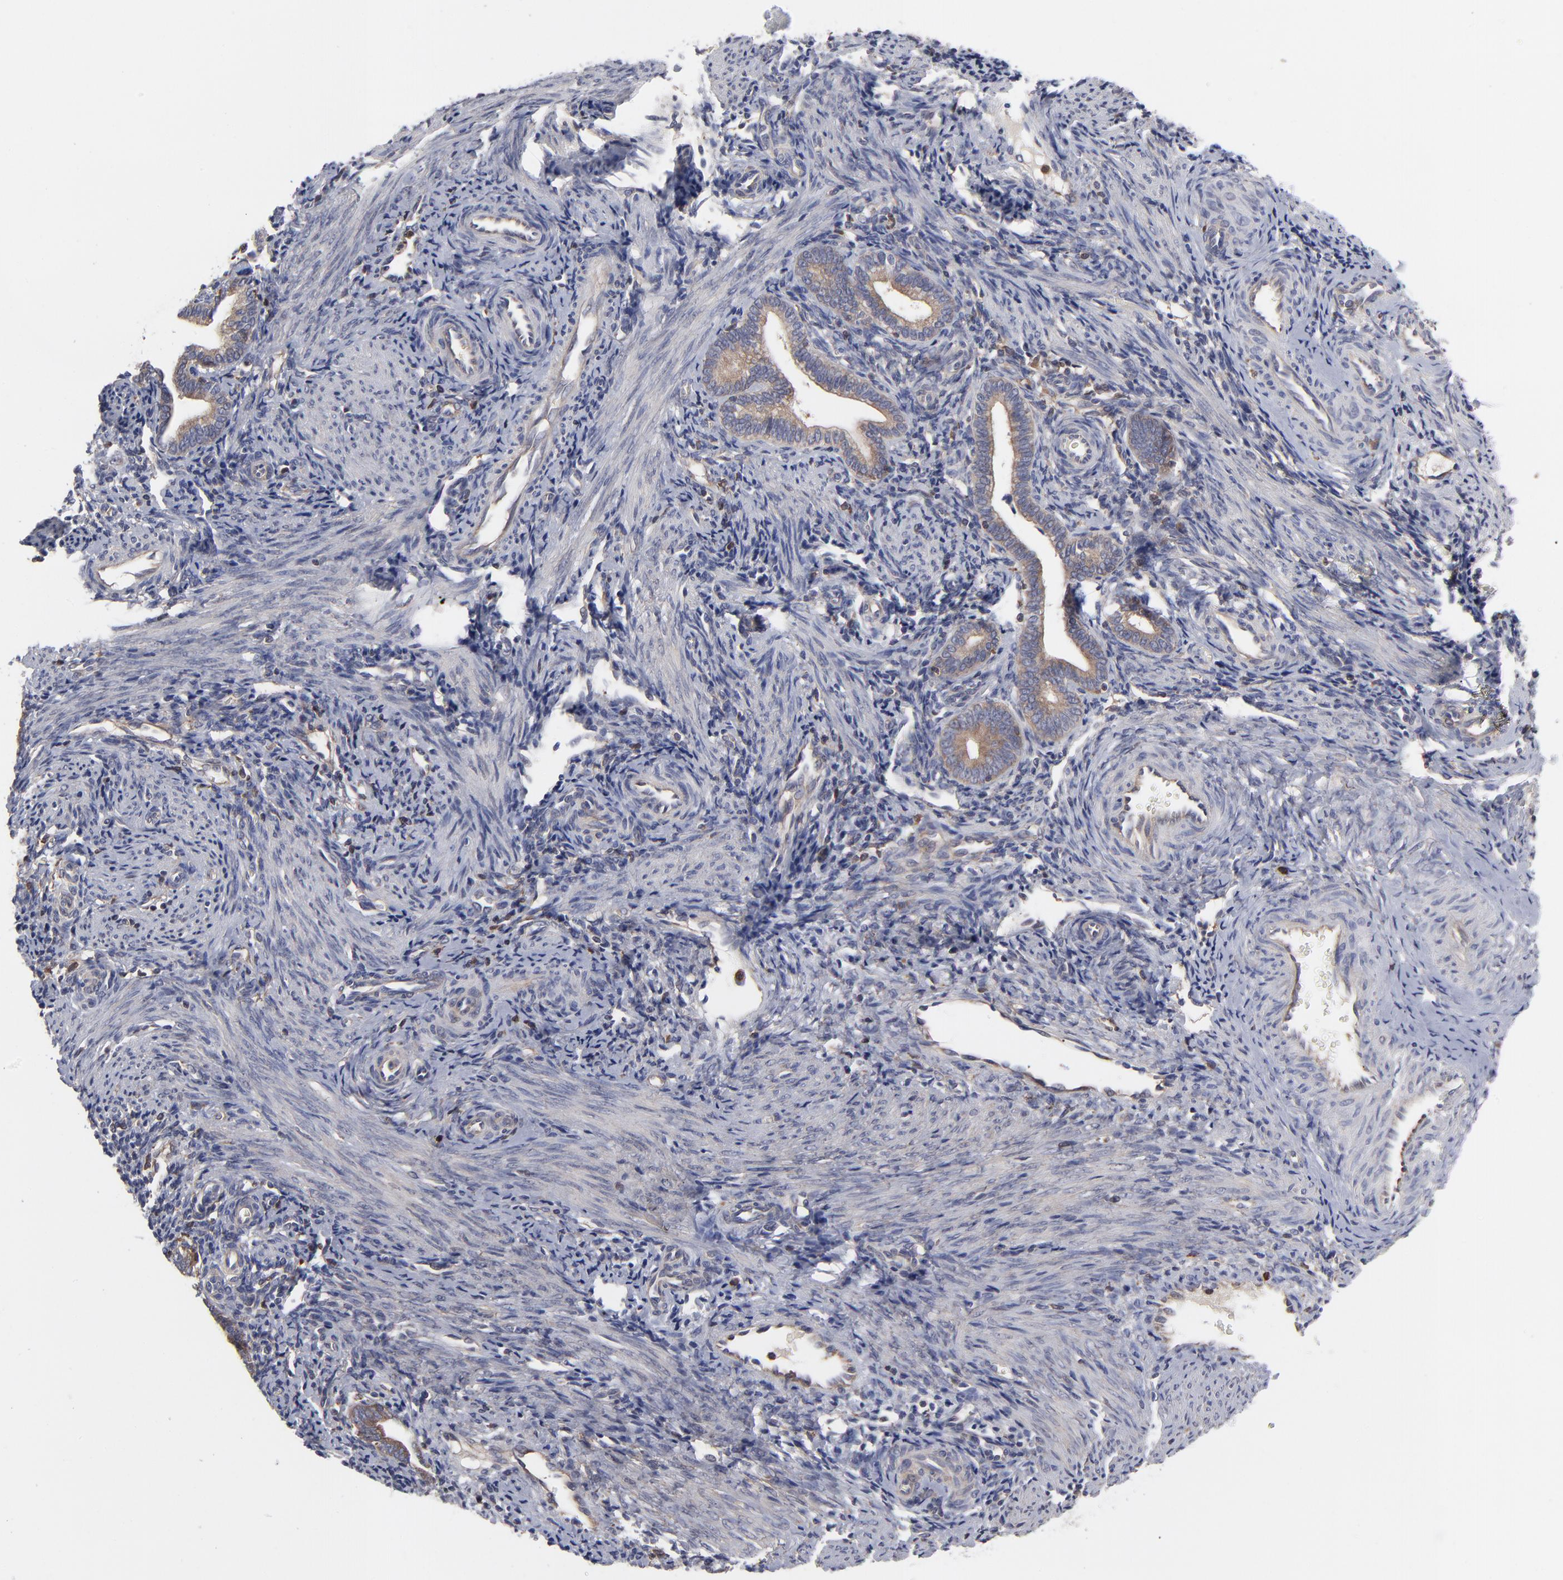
{"staining": {"intensity": "weak", "quantity": "25%-75%", "location": "cytoplasmic/membranous"}, "tissue": "endometrium", "cell_type": "Cells in endometrial stroma", "image_type": "normal", "snomed": [{"axis": "morphology", "description": "Normal tissue, NOS"}, {"axis": "topography", "description": "Uterus"}, {"axis": "topography", "description": "Endometrium"}], "caption": "About 25%-75% of cells in endometrial stroma in unremarkable endometrium exhibit weak cytoplasmic/membranous protein positivity as visualized by brown immunohistochemical staining.", "gene": "MAP2K1", "patient": {"sex": "female", "age": 33}}